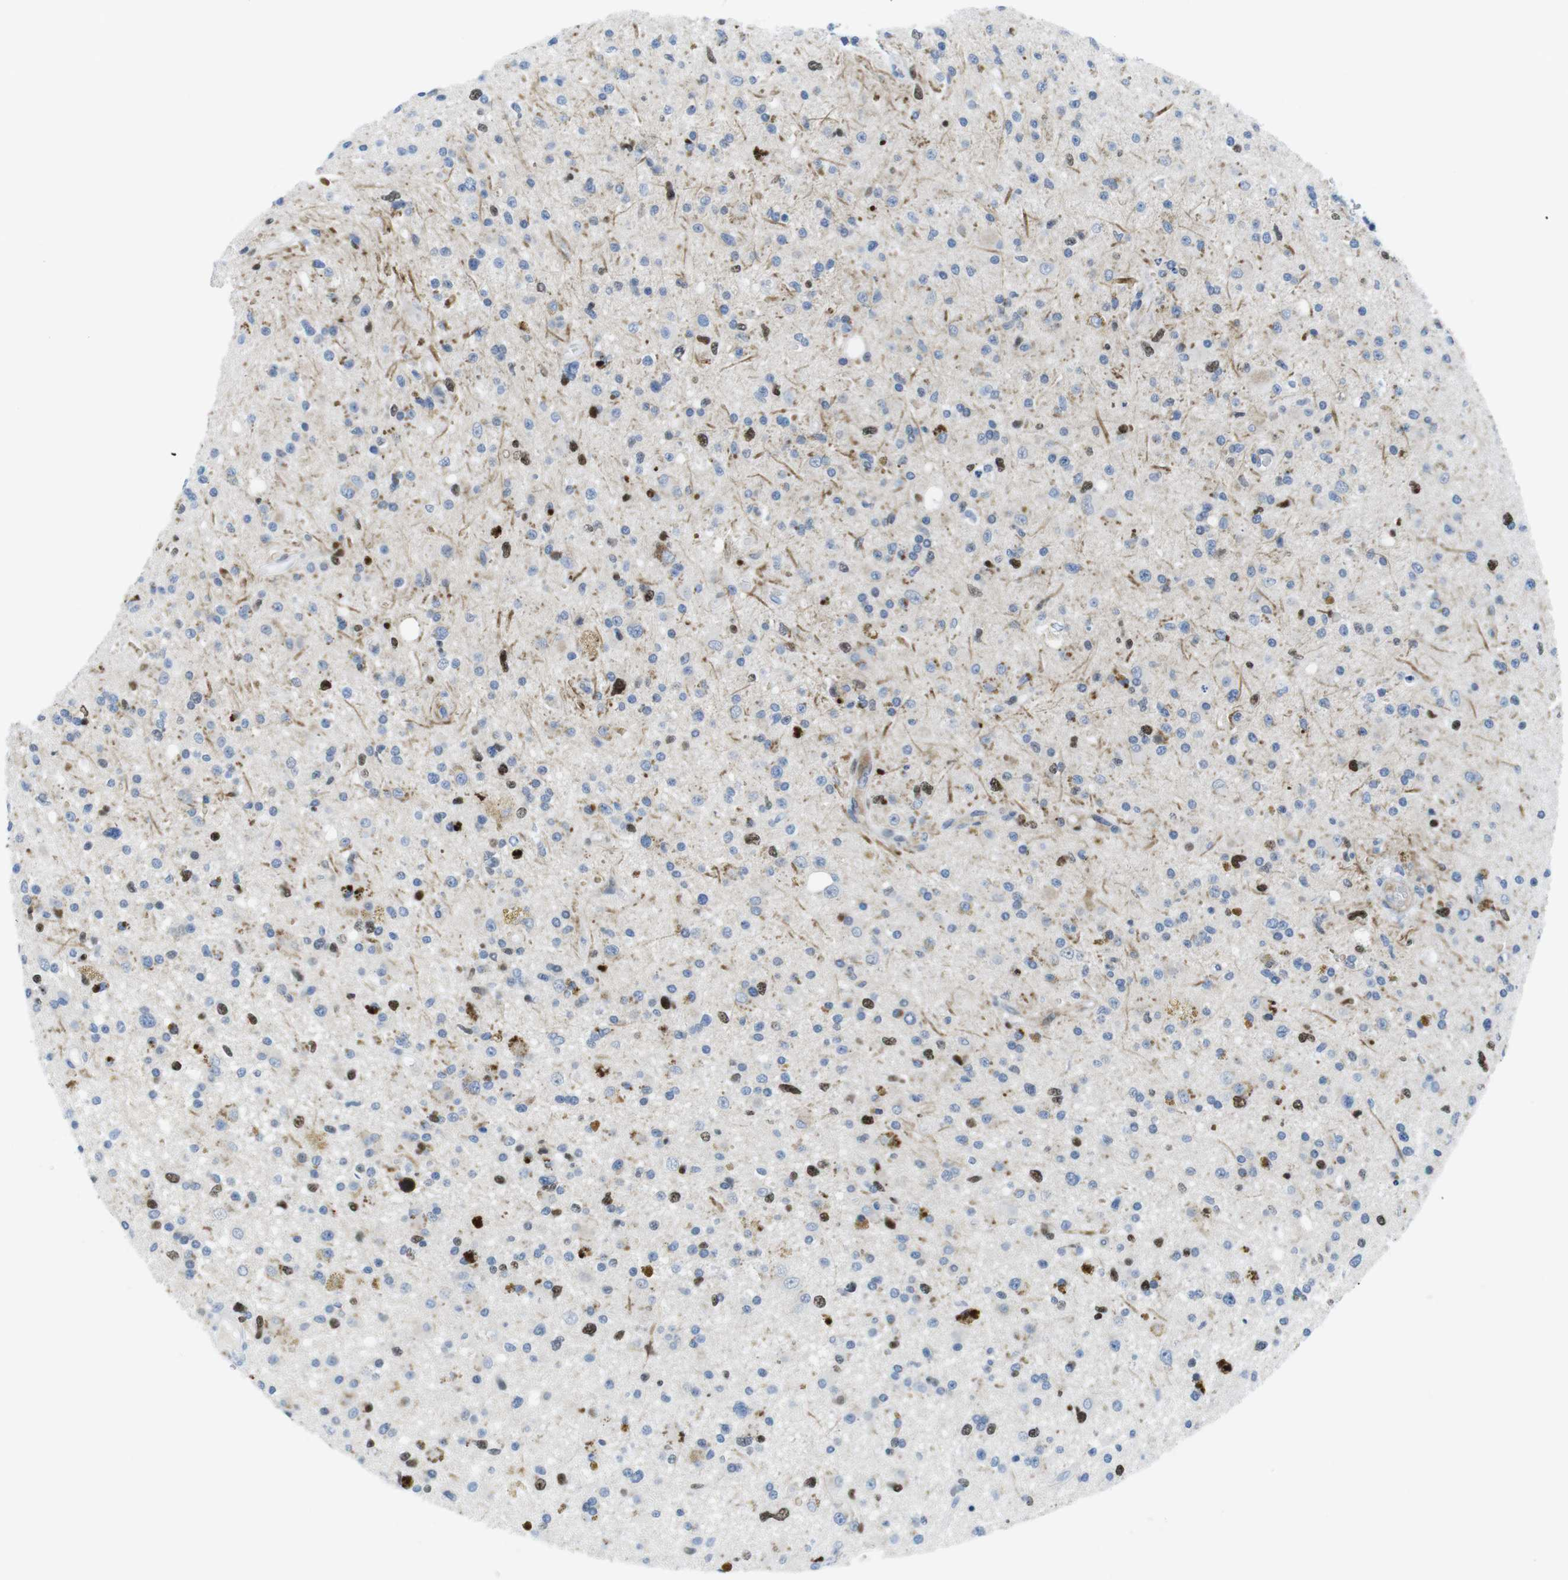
{"staining": {"intensity": "strong", "quantity": "<25%", "location": "nuclear"}, "tissue": "glioma", "cell_type": "Tumor cells", "image_type": "cancer", "snomed": [{"axis": "morphology", "description": "Glioma, malignant, High grade"}, {"axis": "topography", "description": "Brain"}], "caption": "Immunohistochemistry of malignant glioma (high-grade) displays medium levels of strong nuclear expression in approximately <25% of tumor cells. (brown staining indicates protein expression, while blue staining denotes nuclei).", "gene": "CHAF1A", "patient": {"sex": "male", "age": 33}}